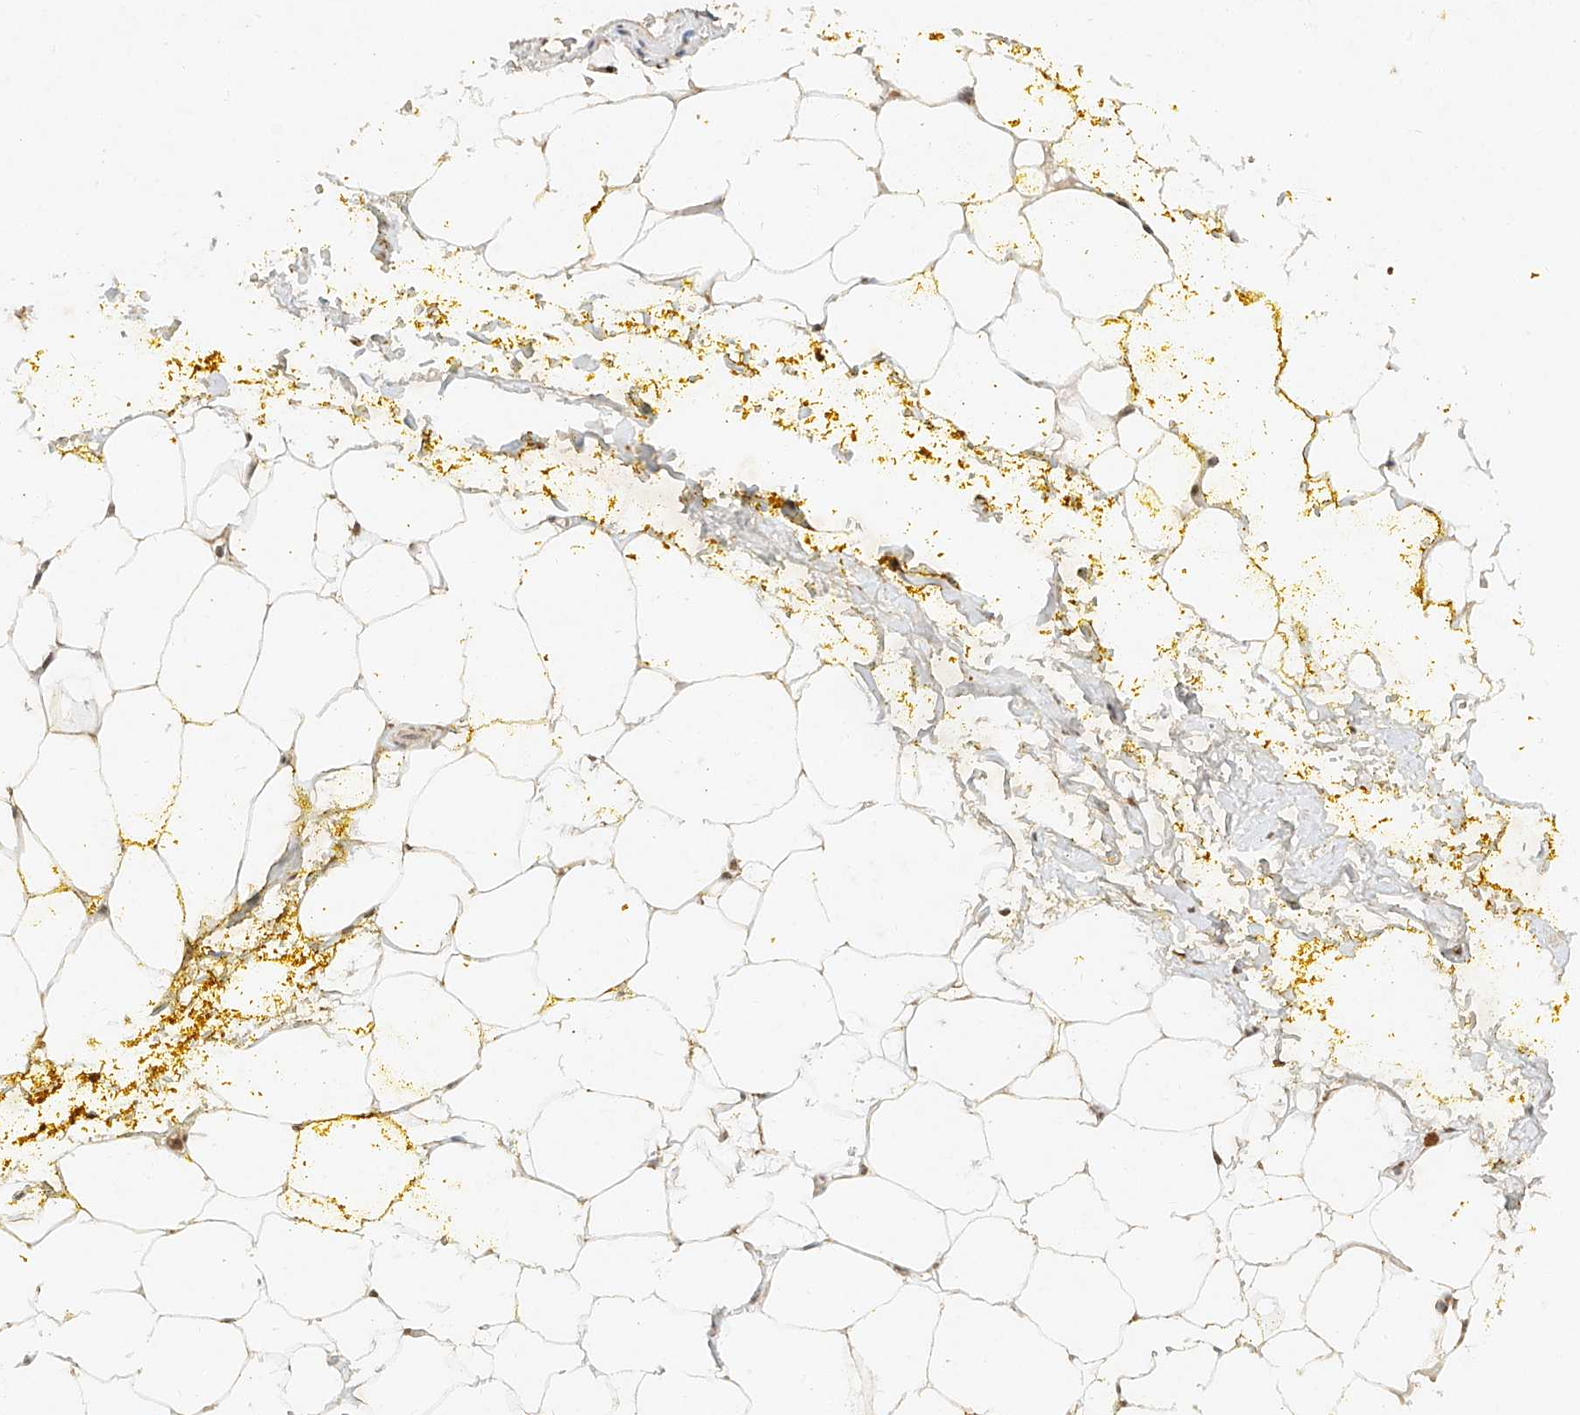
{"staining": {"intensity": "weak", "quantity": ">75%", "location": "cytoplasmic/membranous"}, "tissue": "adipose tissue", "cell_type": "Adipocytes", "image_type": "normal", "snomed": [{"axis": "morphology", "description": "Normal tissue, NOS"}, {"axis": "morphology", "description": "Adenocarcinoma, Low grade"}, {"axis": "topography", "description": "Prostate"}, {"axis": "topography", "description": "Peripheral nerve tissue"}], "caption": "Protein staining of benign adipose tissue displays weak cytoplasmic/membranous positivity in approximately >75% of adipocytes.", "gene": "CXorf58", "patient": {"sex": "male", "age": 63}}